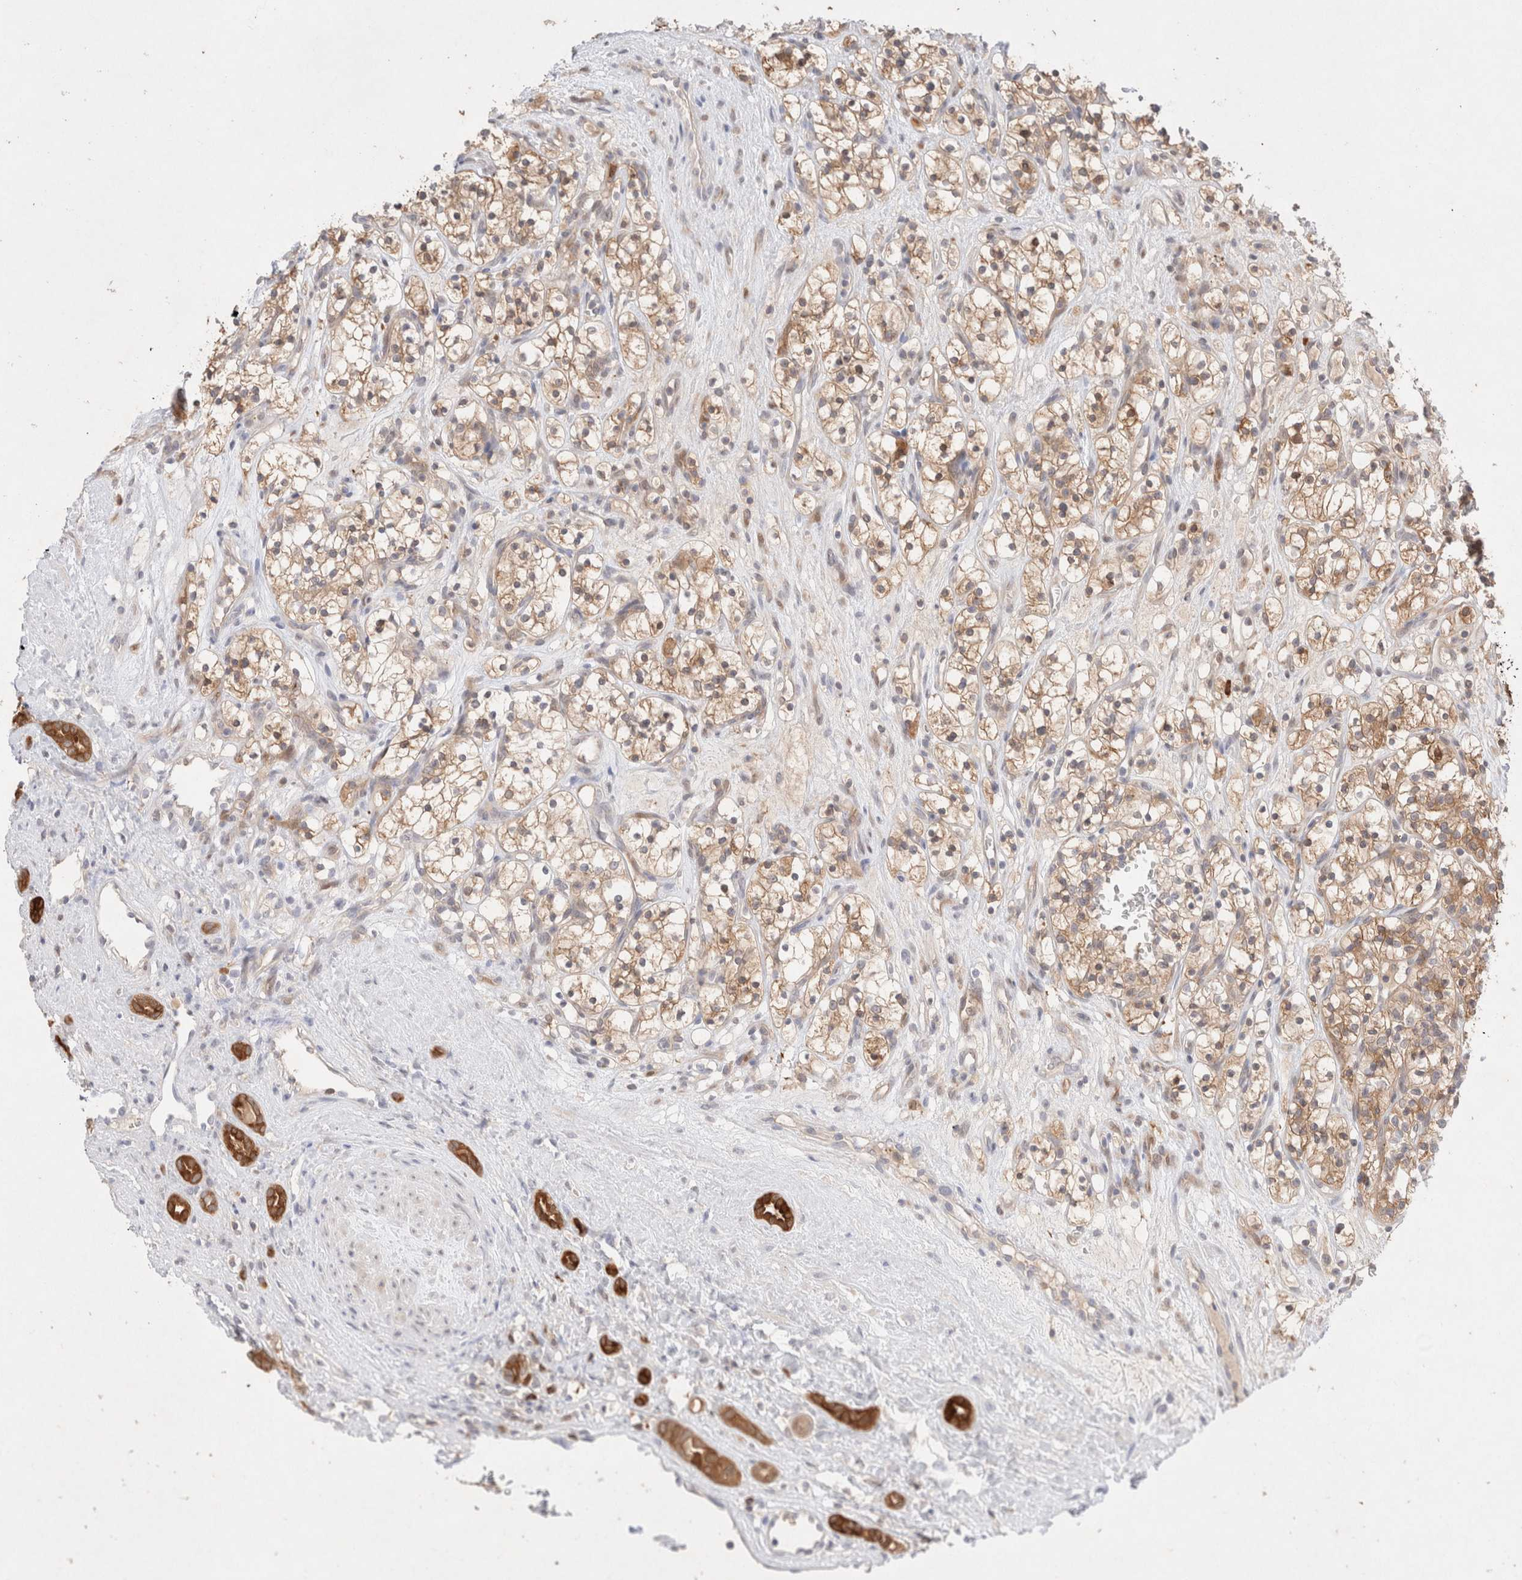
{"staining": {"intensity": "moderate", "quantity": ">75%", "location": "cytoplasmic/membranous"}, "tissue": "renal cancer", "cell_type": "Tumor cells", "image_type": "cancer", "snomed": [{"axis": "morphology", "description": "Adenocarcinoma, NOS"}, {"axis": "topography", "description": "Kidney"}], "caption": "Renal cancer stained for a protein demonstrates moderate cytoplasmic/membranous positivity in tumor cells. The protein of interest is shown in brown color, while the nuclei are stained blue.", "gene": "STARD10", "patient": {"sex": "female", "age": 57}}